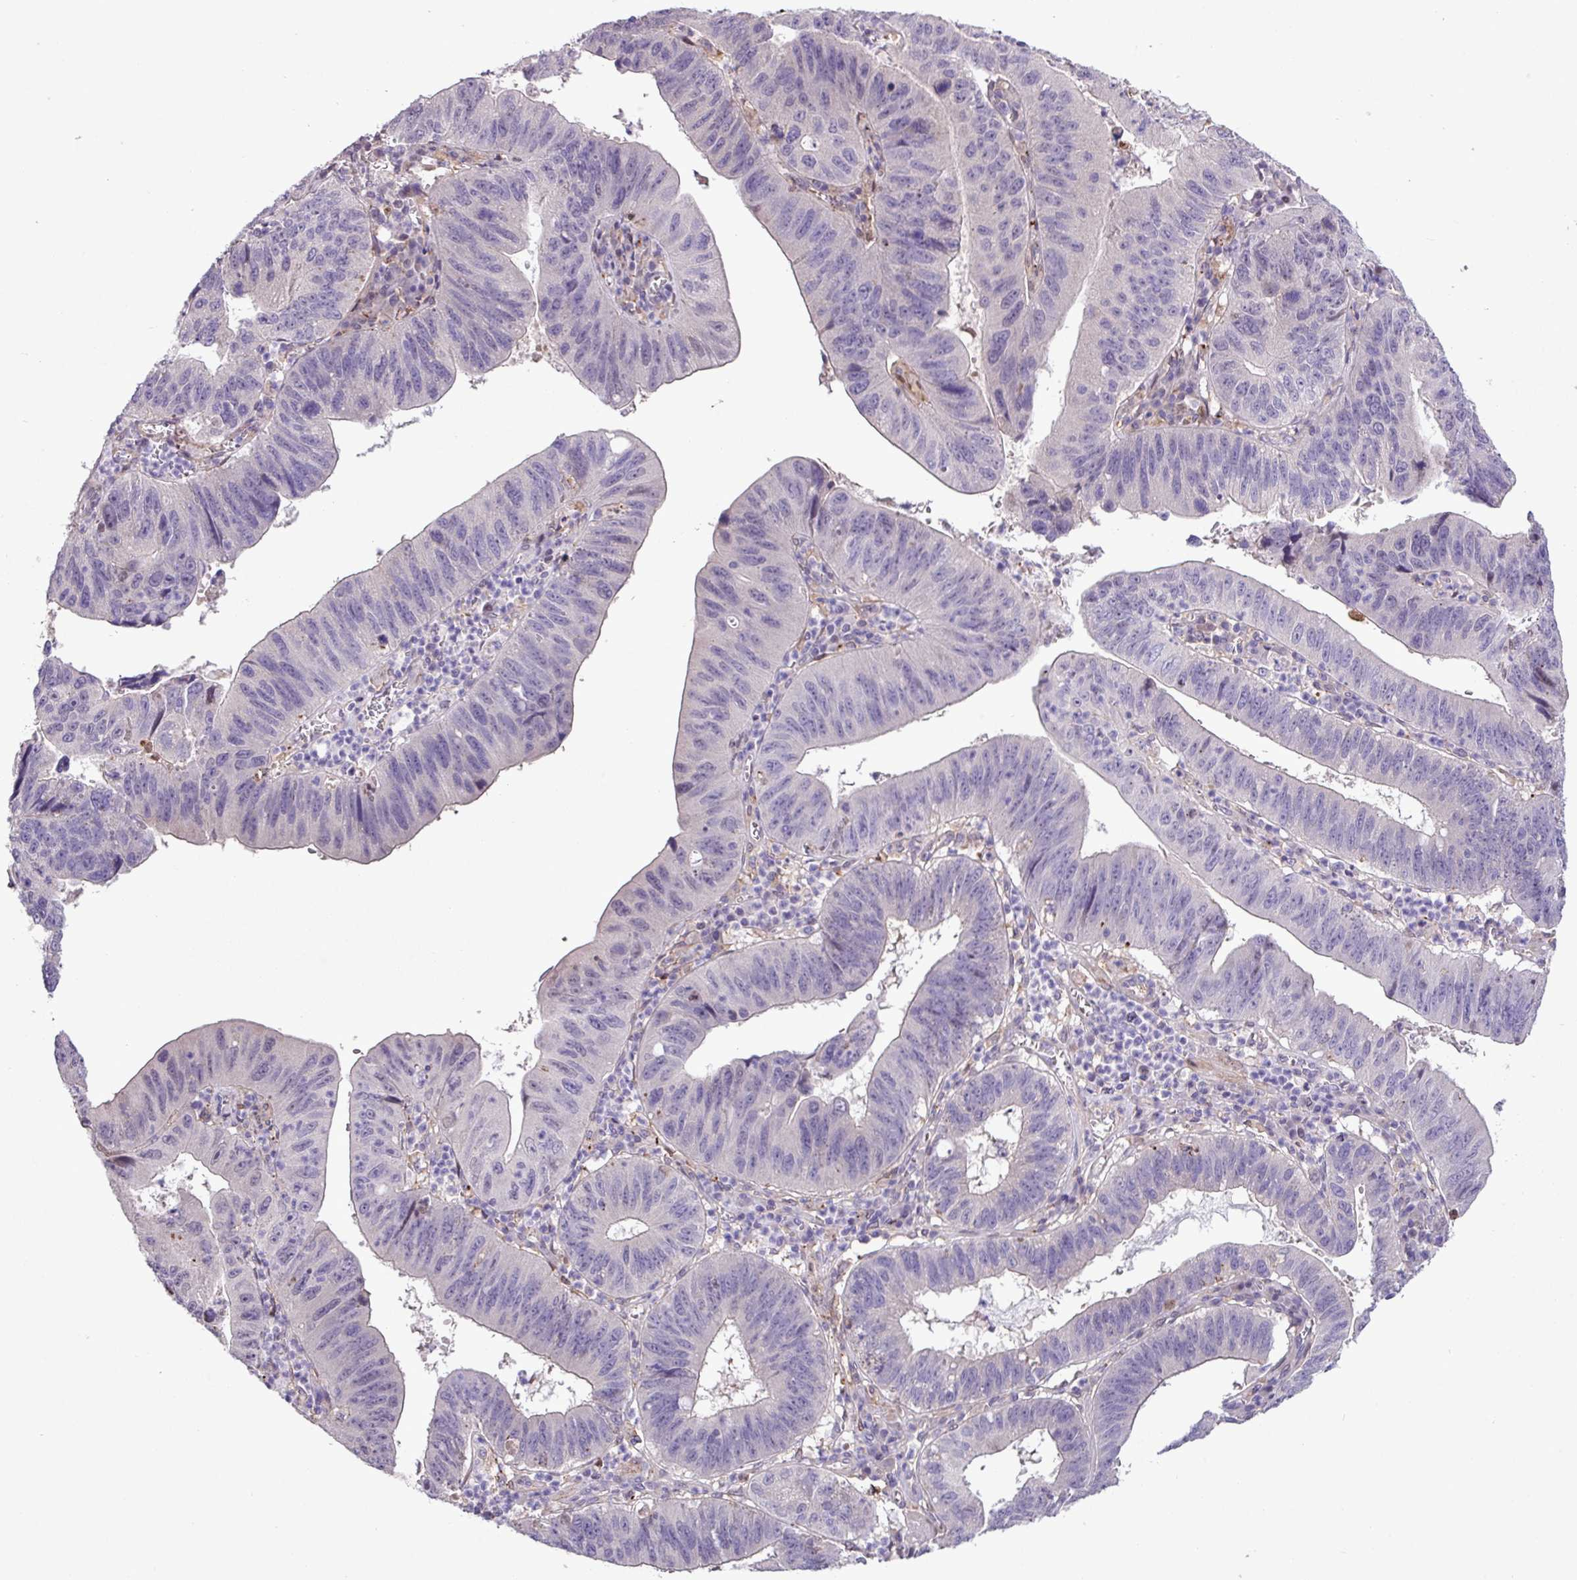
{"staining": {"intensity": "negative", "quantity": "none", "location": "none"}, "tissue": "stomach cancer", "cell_type": "Tumor cells", "image_type": "cancer", "snomed": [{"axis": "morphology", "description": "Adenocarcinoma, NOS"}, {"axis": "topography", "description": "Stomach"}], "caption": "Tumor cells show no significant protein positivity in adenocarcinoma (stomach).", "gene": "RPP25L", "patient": {"sex": "male", "age": 59}}